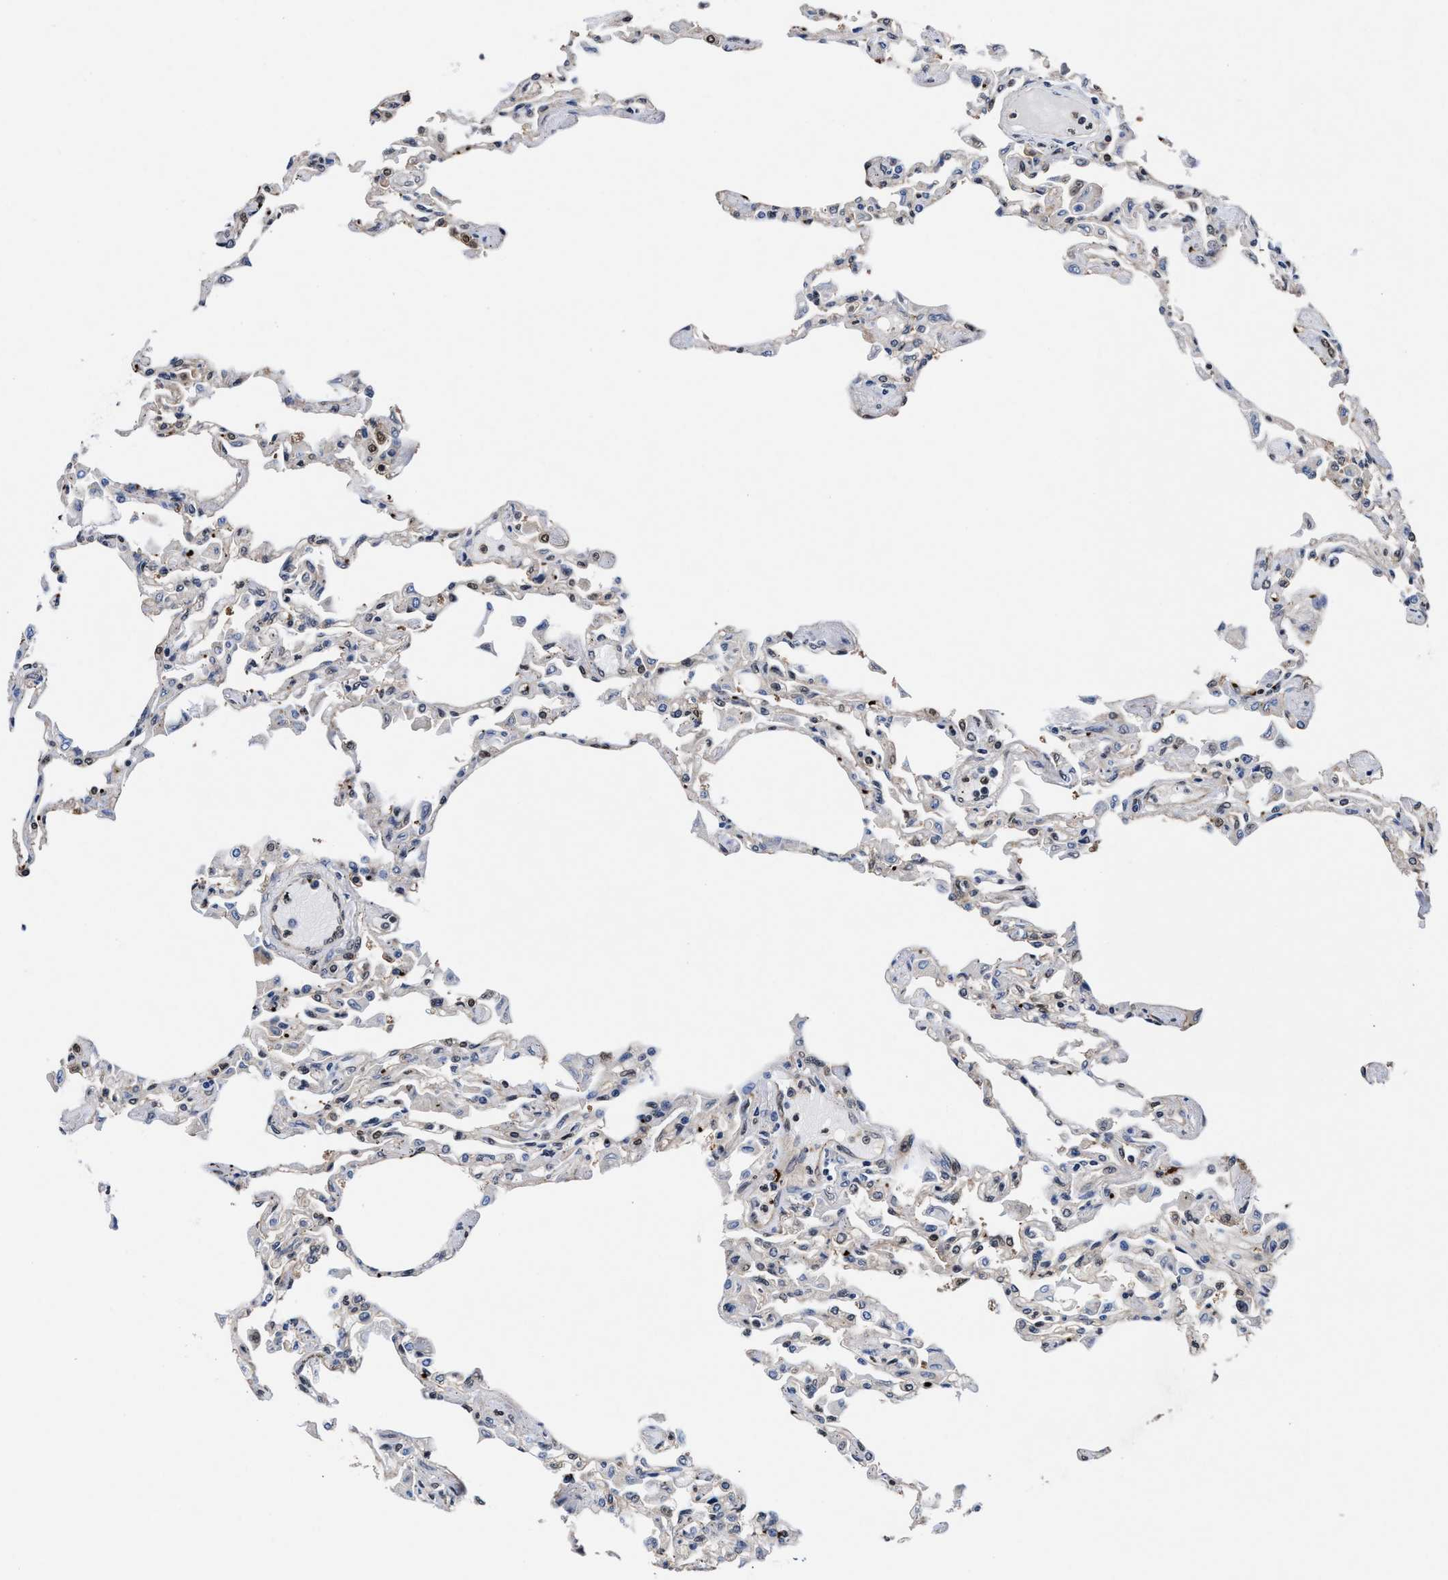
{"staining": {"intensity": "weak", "quantity": "25%-75%", "location": "nuclear"}, "tissue": "lung", "cell_type": "Alveolar cells", "image_type": "normal", "snomed": [{"axis": "morphology", "description": "Normal tissue, NOS"}, {"axis": "topography", "description": "Bronchus"}, {"axis": "topography", "description": "Lung"}], "caption": "Weak nuclear positivity for a protein is identified in about 25%-75% of alveolar cells of benign lung using IHC.", "gene": "ACLY", "patient": {"sex": "female", "age": 49}}